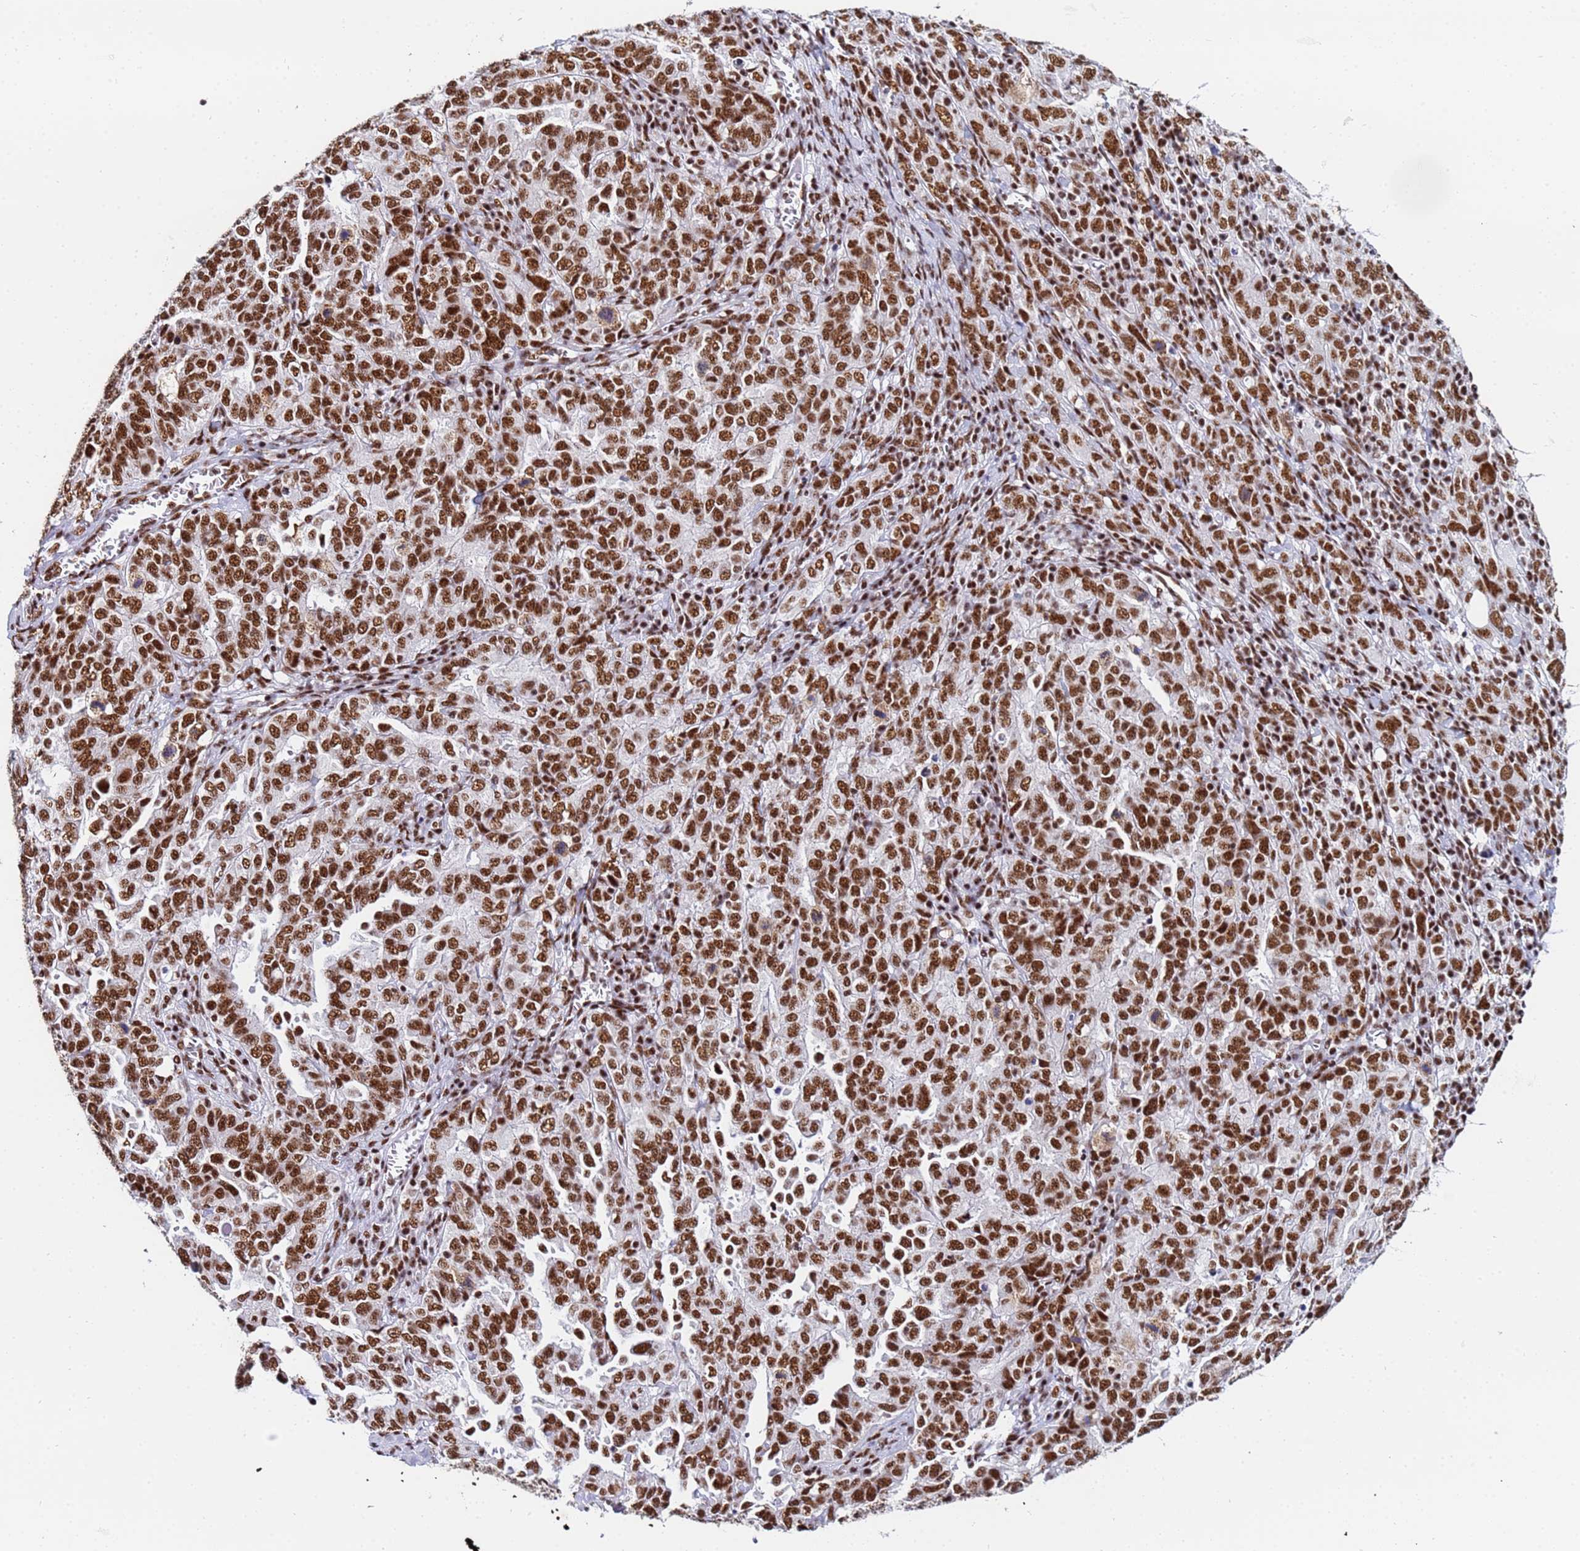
{"staining": {"intensity": "strong", "quantity": ">75%", "location": "nuclear"}, "tissue": "ovarian cancer", "cell_type": "Tumor cells", "image_type": "cancer", "snomed": [{"axis": "morphology", "description": "Carcinoma, endometroid"}, {"axis": "topography", "description": "Ovary"}], "caption": "Protein analysis of ovarian endometroid carcinoma tissue reveals strong nuclear expression in about >75% of tumor cells.", "gene": "SNRPA1", "patient": {"sex": "female", "age": 62}}